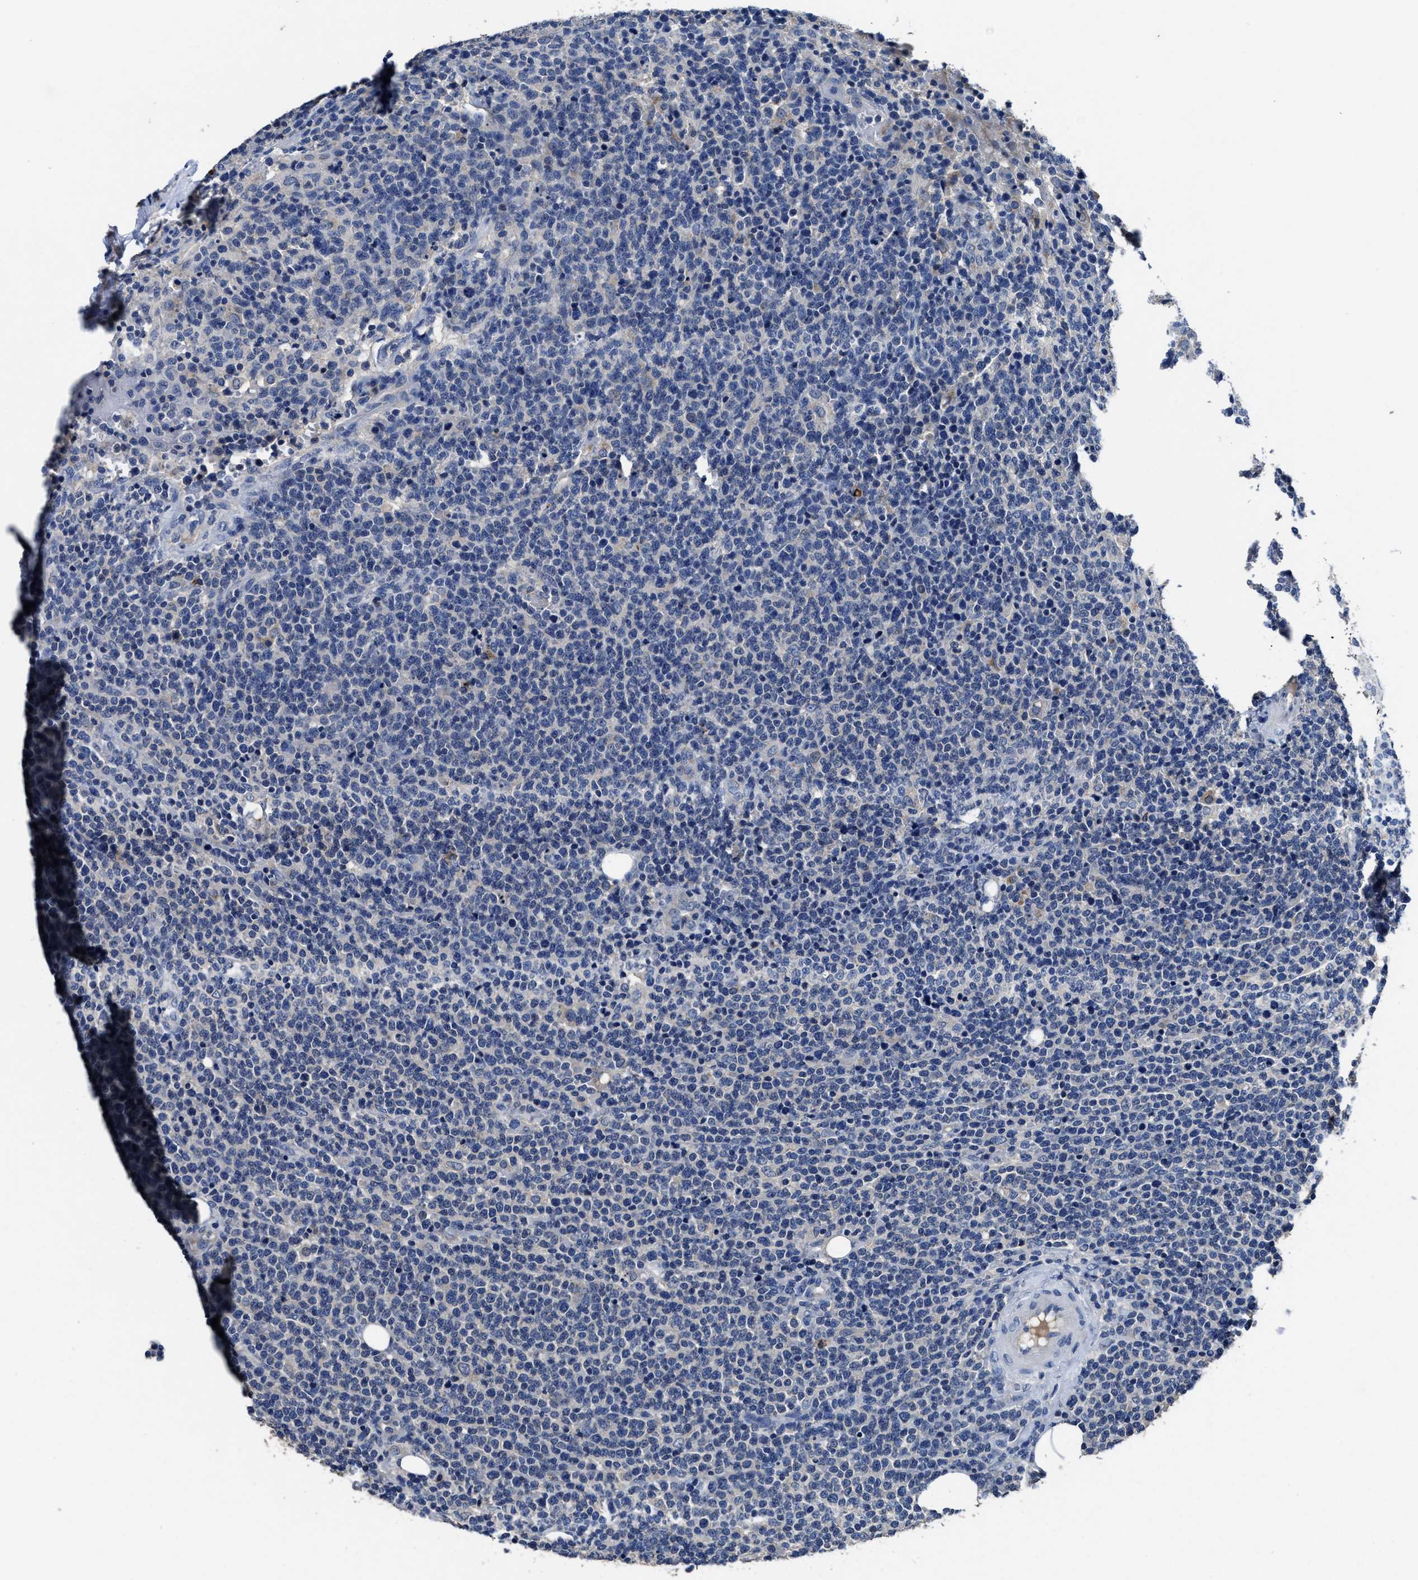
{"staining": {"intensity": "negative", "quantity": "none", "location": "none"}, "tissue": "lymphoma", "cell_type": "Tumor cells", "image_type": "cancer", "snomed": [{"axis": "morphology", "description": "Malignant lymphoma, non-Hodgkin's type, High grade"}, {"axis": "topography", "description": "Lymph node"}], "caption": "There is no significant positivity in tumor cells of lymphoma.", "gene": "UBR4", "patient": {"sex": "male", "age": 61}}